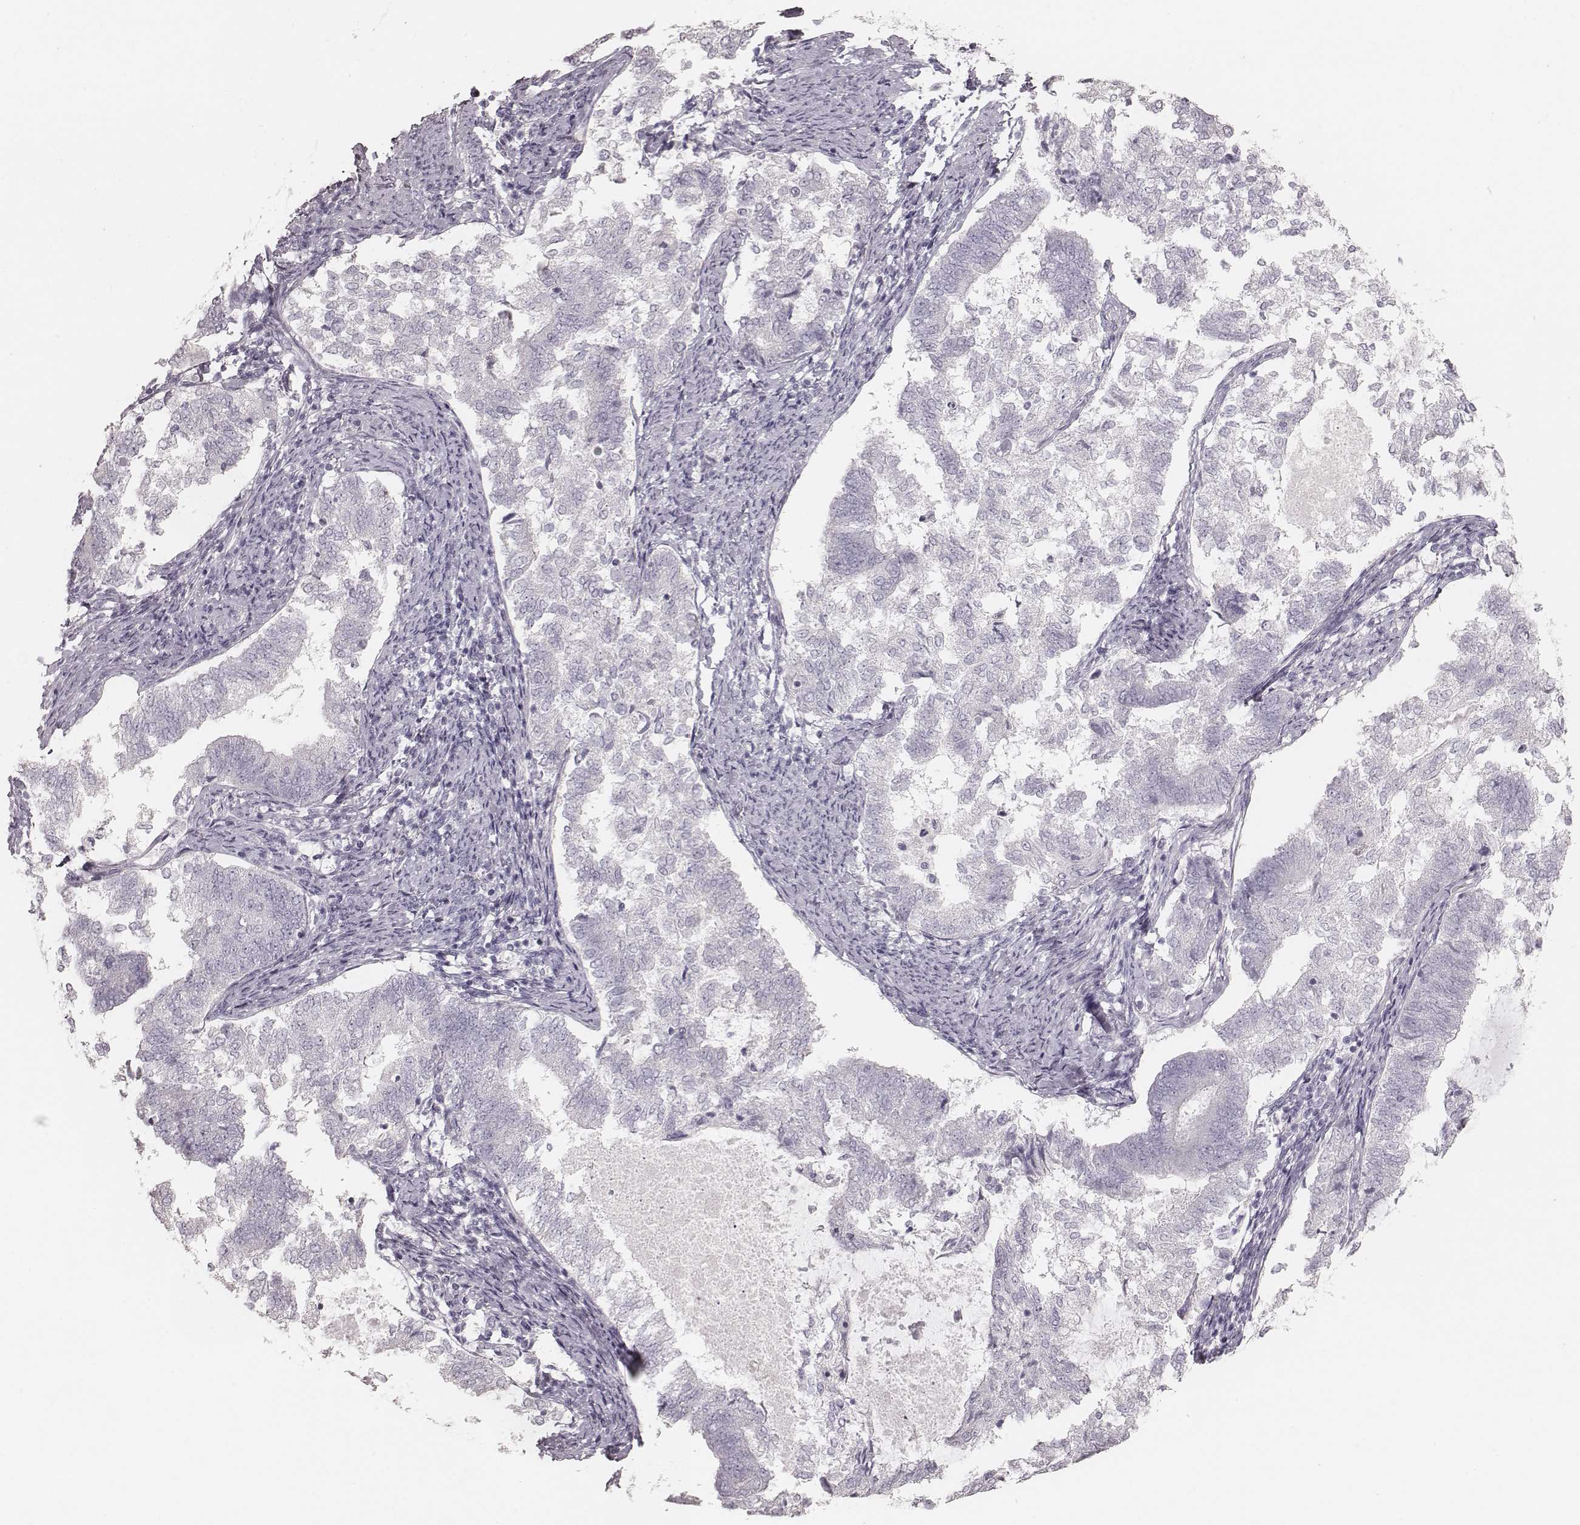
{"staining": {"intensity": "negative", "quantity": "none", "location": "none"}, "tissue": "endometrial cancer", "cell_type": "Tumor cells", "image_type": "cancer", "snomed": [{"axis": "morphology", "description": "Adenocarcinoma, NOS"}, {"axis": "topography", "description": "Endometrium"}], "caption": "Micrograph shows no significant protein expression in tumor cells of endometrial adenocarcinoma.", "gene": "ZP4", "patient": {"sex": "female", "age": 65}}